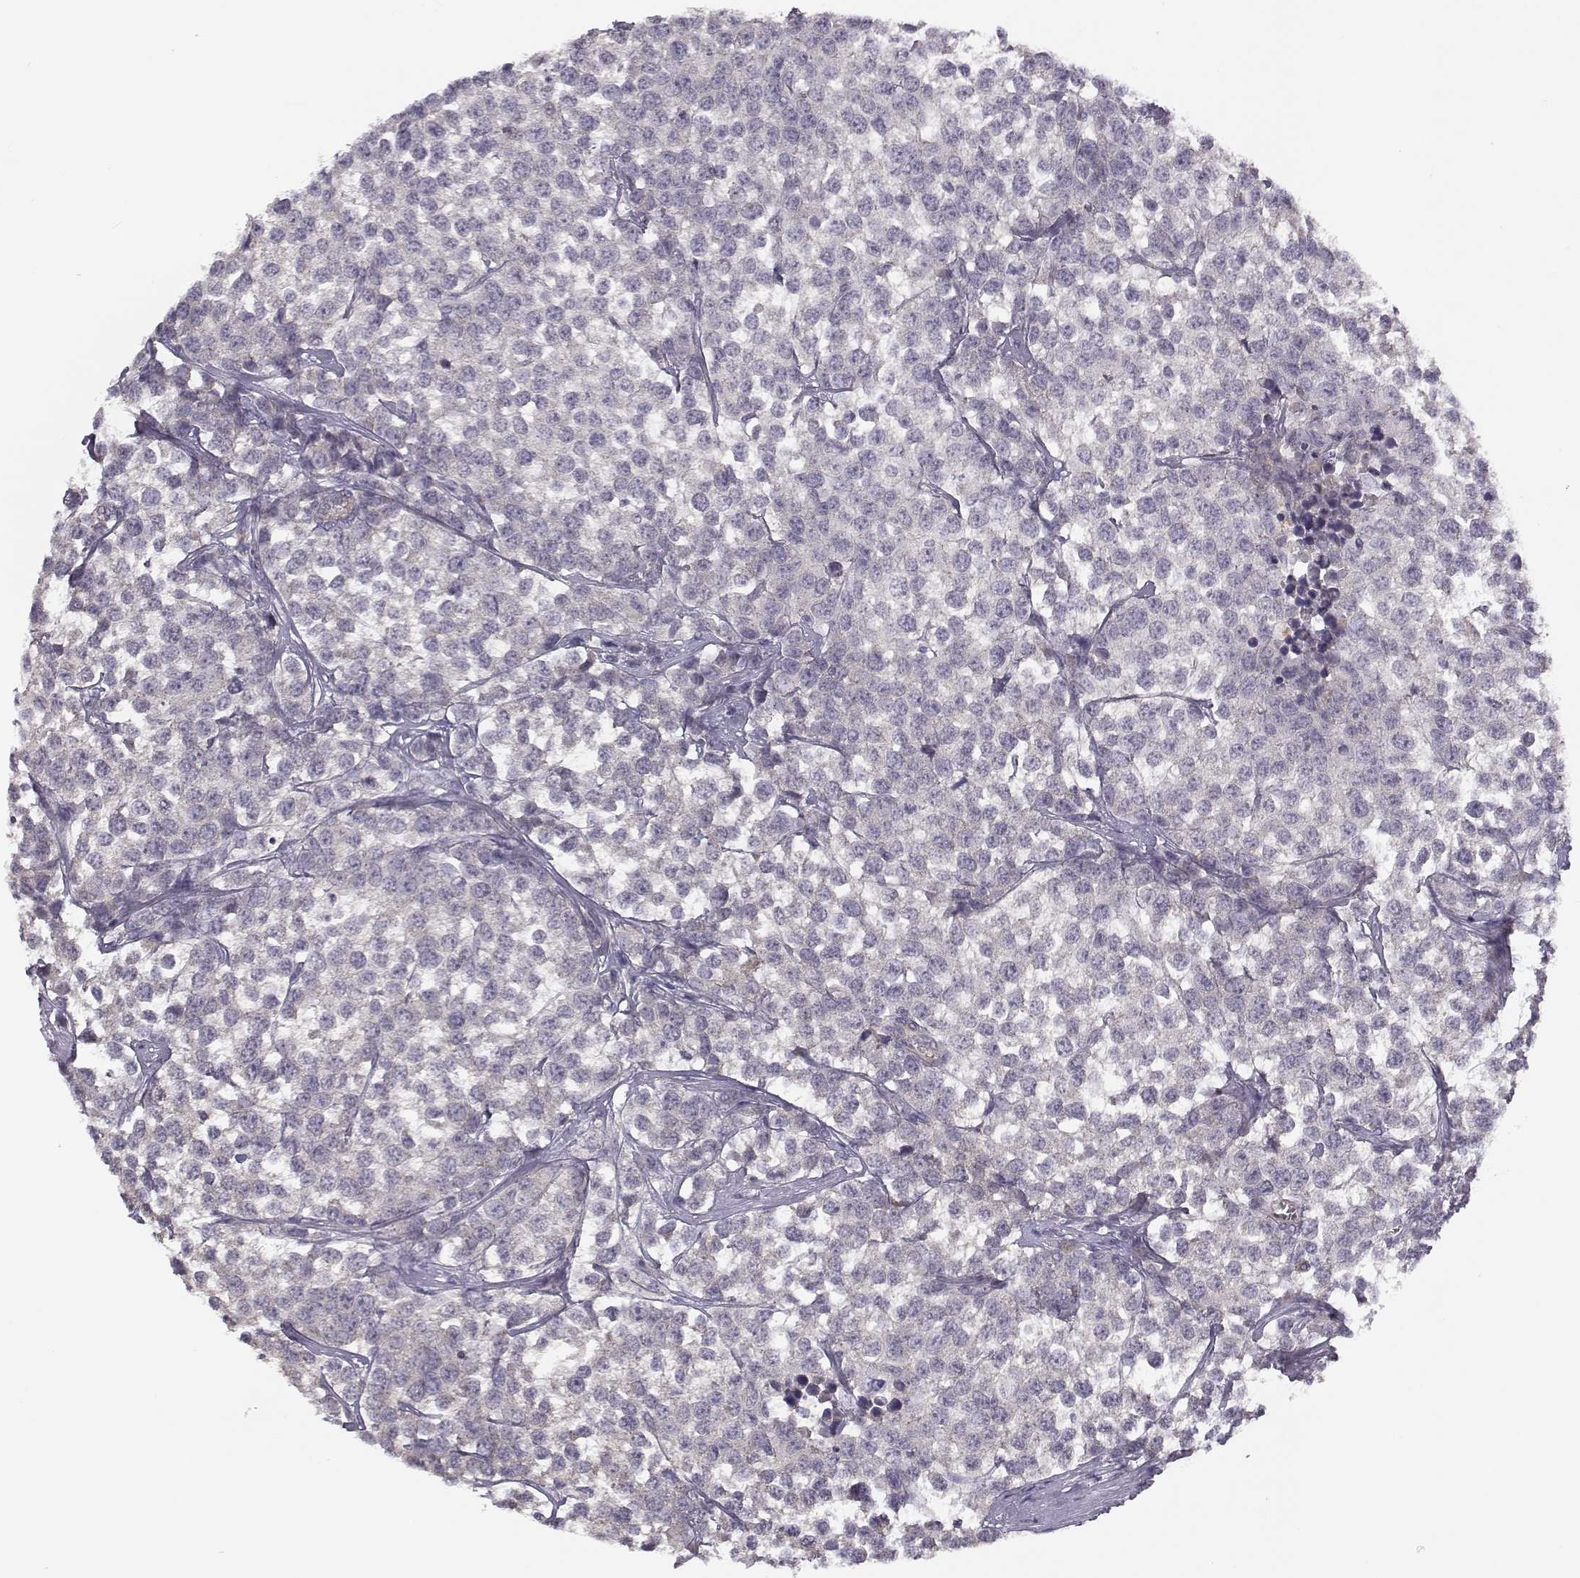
{"staining": {"intensity": "negative", "quantity": "none", "location": "none"}, "tissue": "testis cancer", "cell_type": "Tumor cells", "image_type": "cancer", "snomed": [{"axis": "morphology", "description": "Seminoma, NOS"}, {"axis": "topography", "description": "Testis"}], "caption": "Human testis cancer (seminoma) stained for a protein using IHC shows no positivity in tumor cells.", "gene": "TMEM145", "patient": {"sex": "male", "age": 59}}